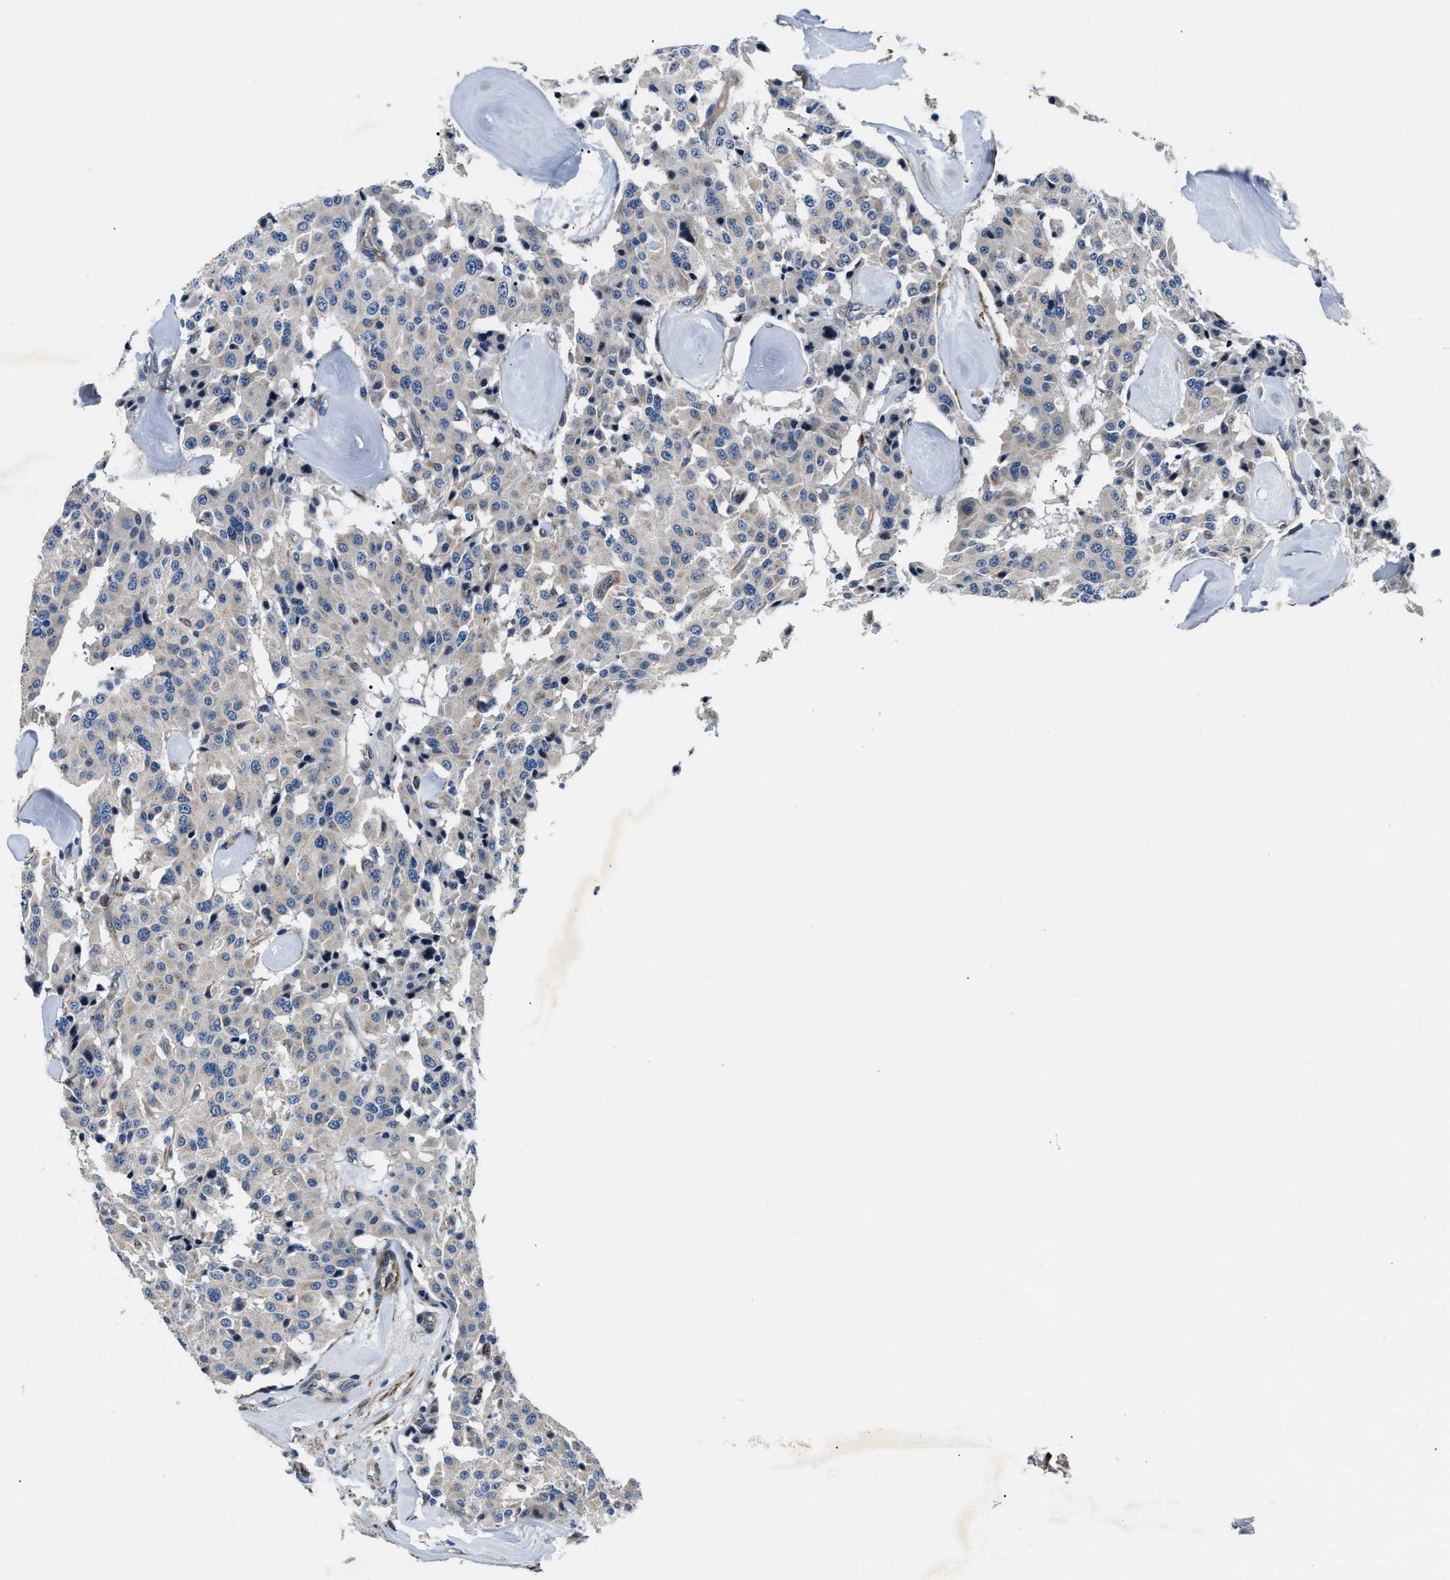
{"staining": {"intensity": "negative", "quantity": "none", "location": "none"}, "tissue": "carcinoid", "cell_type": "Tumor cells", "image_type": "cancer", "snomed": [{"axis": "morphology", "description": "Carcinoid, malignant, NOS"}, {"axis": "topography", "description": "Lung"}], "caption": "A micrograph of carcinoid (malignant) stained for a protein demonstrates no brown staining in tumor cells.", "gene": "MPDZ", "patient": {"sex": "male", "age": 30}}